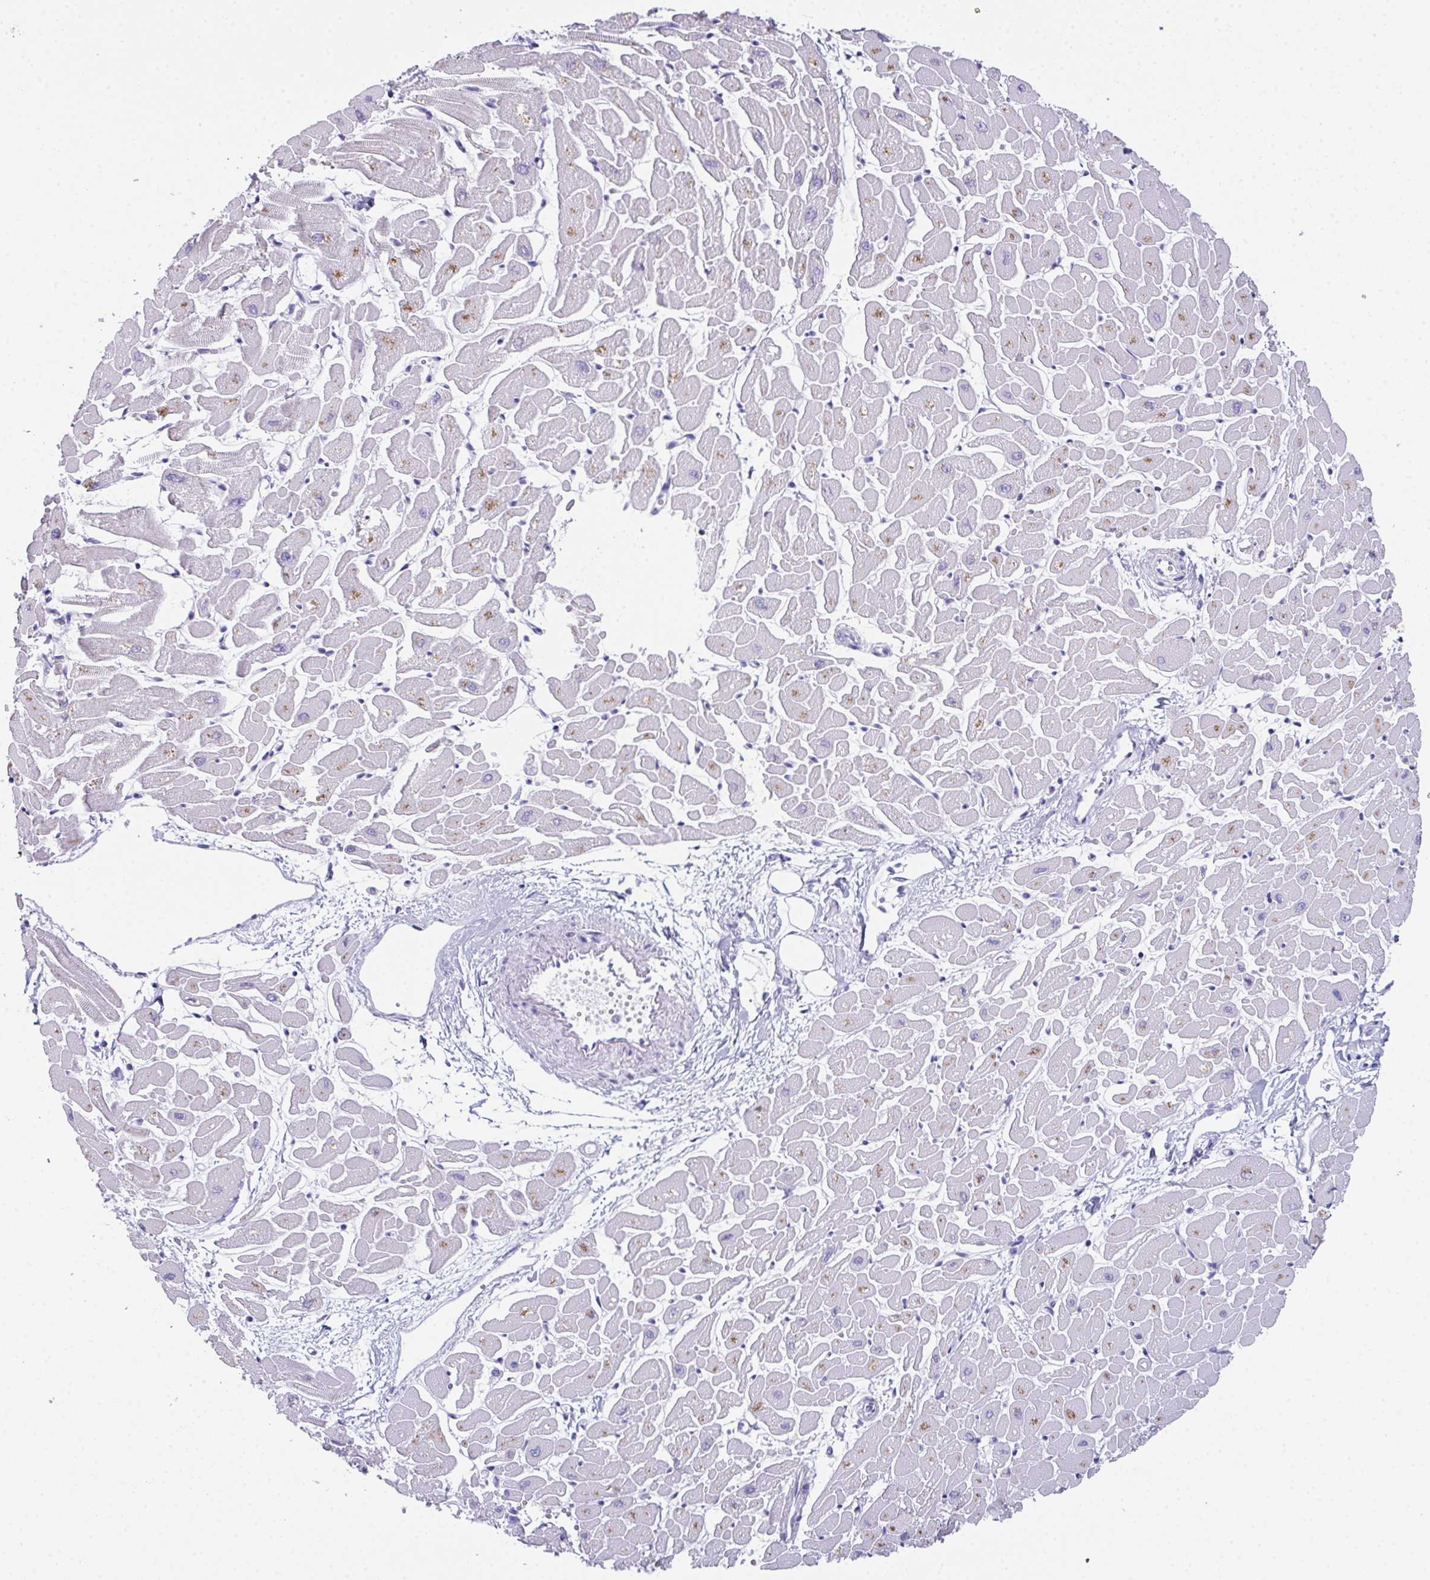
{"staining": {"intensity": "weak", "quantity": "<25%", "location": "cytoplasmic/membranous"}, "tissue": "heart muscle", "cell_type": "Cardiomyocytes", "image_type": "normal", "snomed": [{"axis": "morphology", "description": "Normal tissue, NOS"}, {"axis": "topography", "description": "Heart"}], "caption": "High magnification brightfield microscopy of normal heart muscle stained with DAB (brown) and counterstained with hematoxylin (blue): cardiomyocytes show no significant expression. (DAB immunohistochemistry, high magnification).", "gene": "TEX19", "patient": {"sex": "male", "age": 57}}